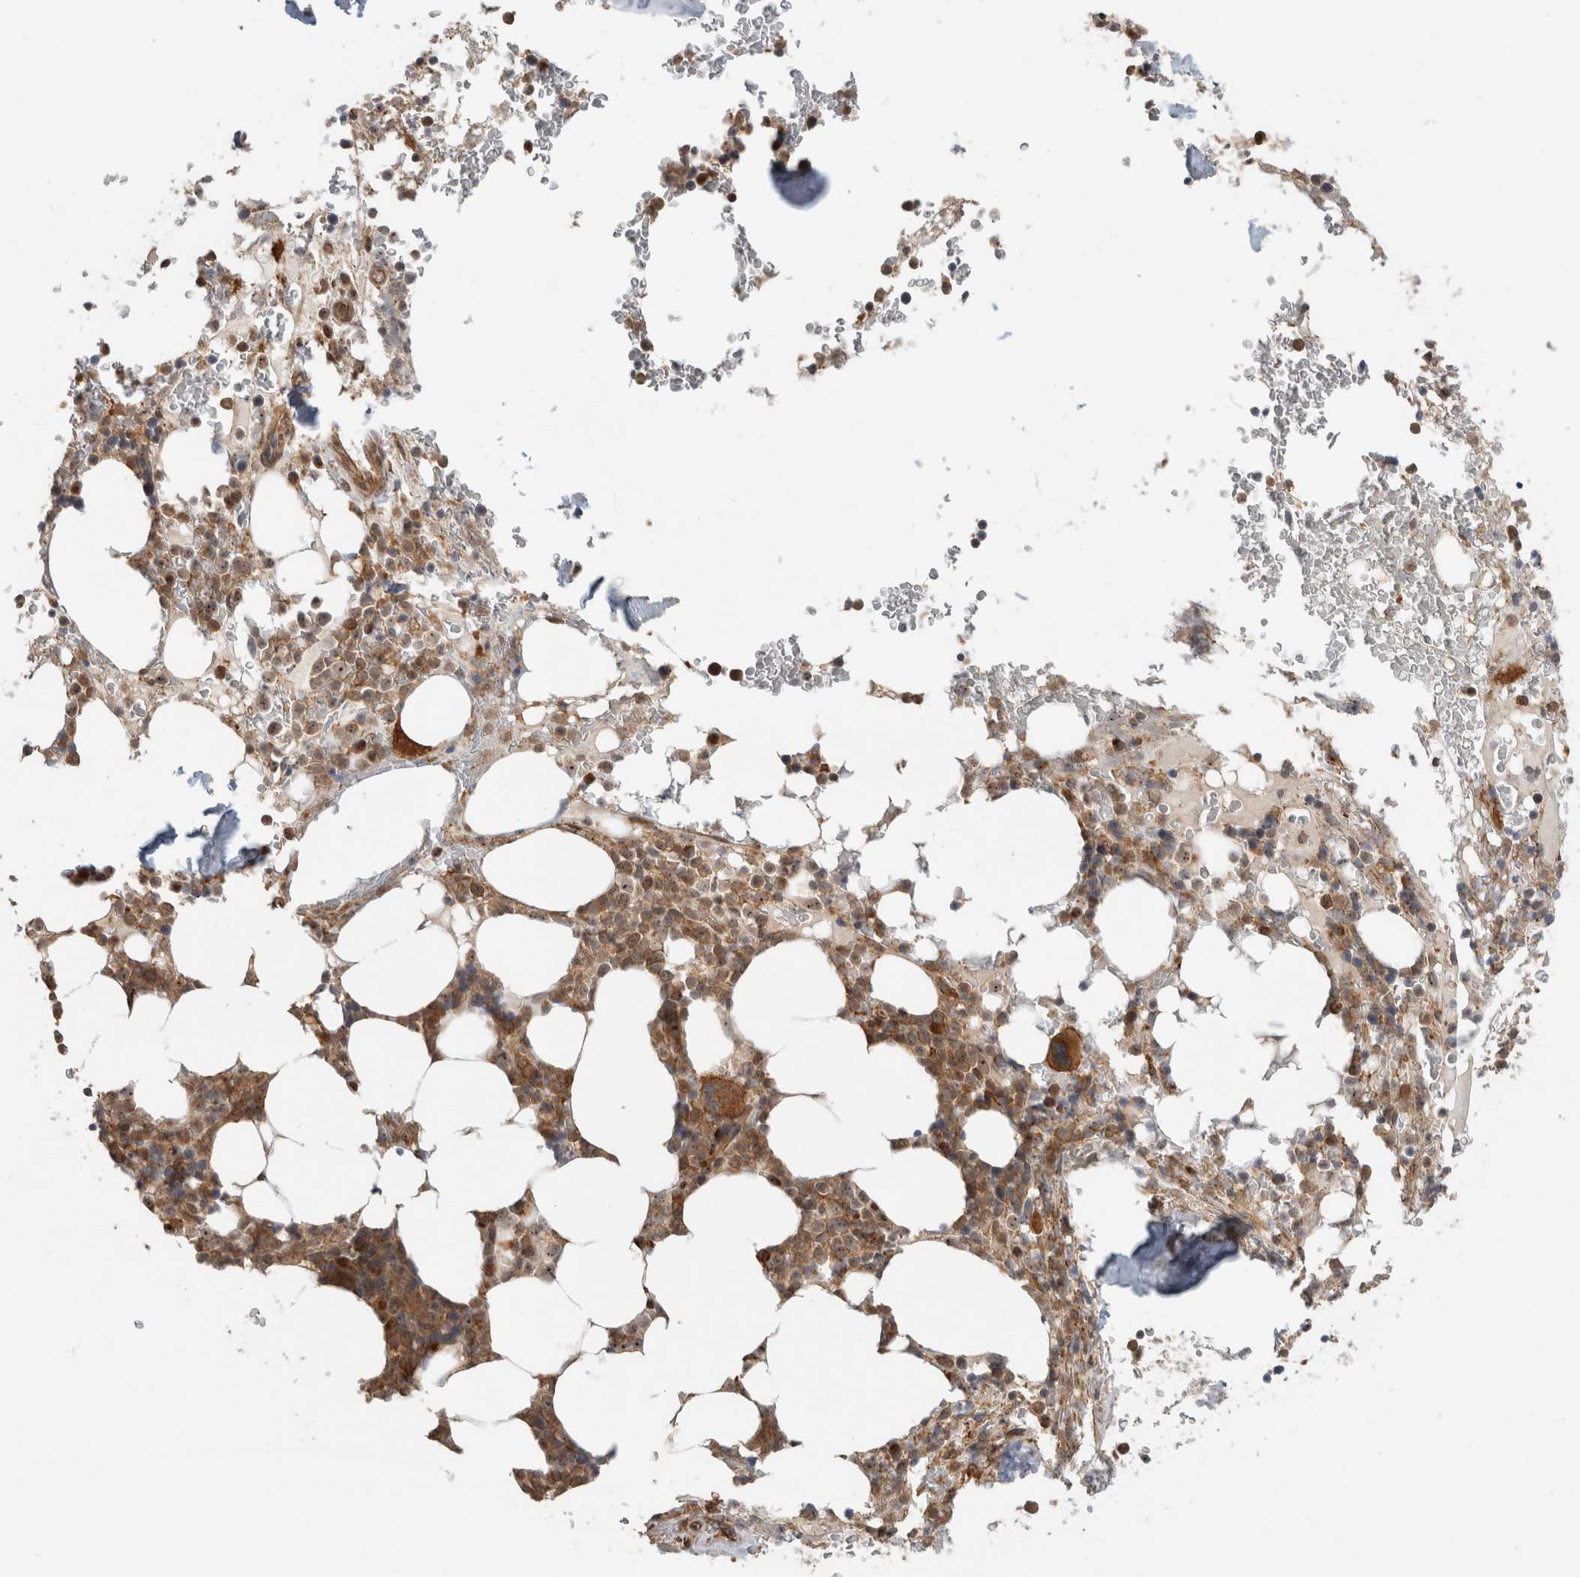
{"staining": {"intensity": "moderate", "quantity": ">75%", "location": "cytoplasmic/membranous,nuclear"}, "tissue": "bone marrow", "cell_type": "Hematopoietic cells", "image_type": "normal", "snomed": [{"axis": "morphology", "description": "Normal tissue, NOS"}, {"axis": "topography", "description": "Bone marrow"}], "caption": "Immunohistochemistry photomicrograph of normal human bone marrow stained for a protein (brown), which demonstrates medium levels of moderate cytoplasmic/membranous,nuclear staining in approximately >75% of hematopoietic cells.", "gene": "WASF2", "patient": {"sex": "male", "age": 58}}